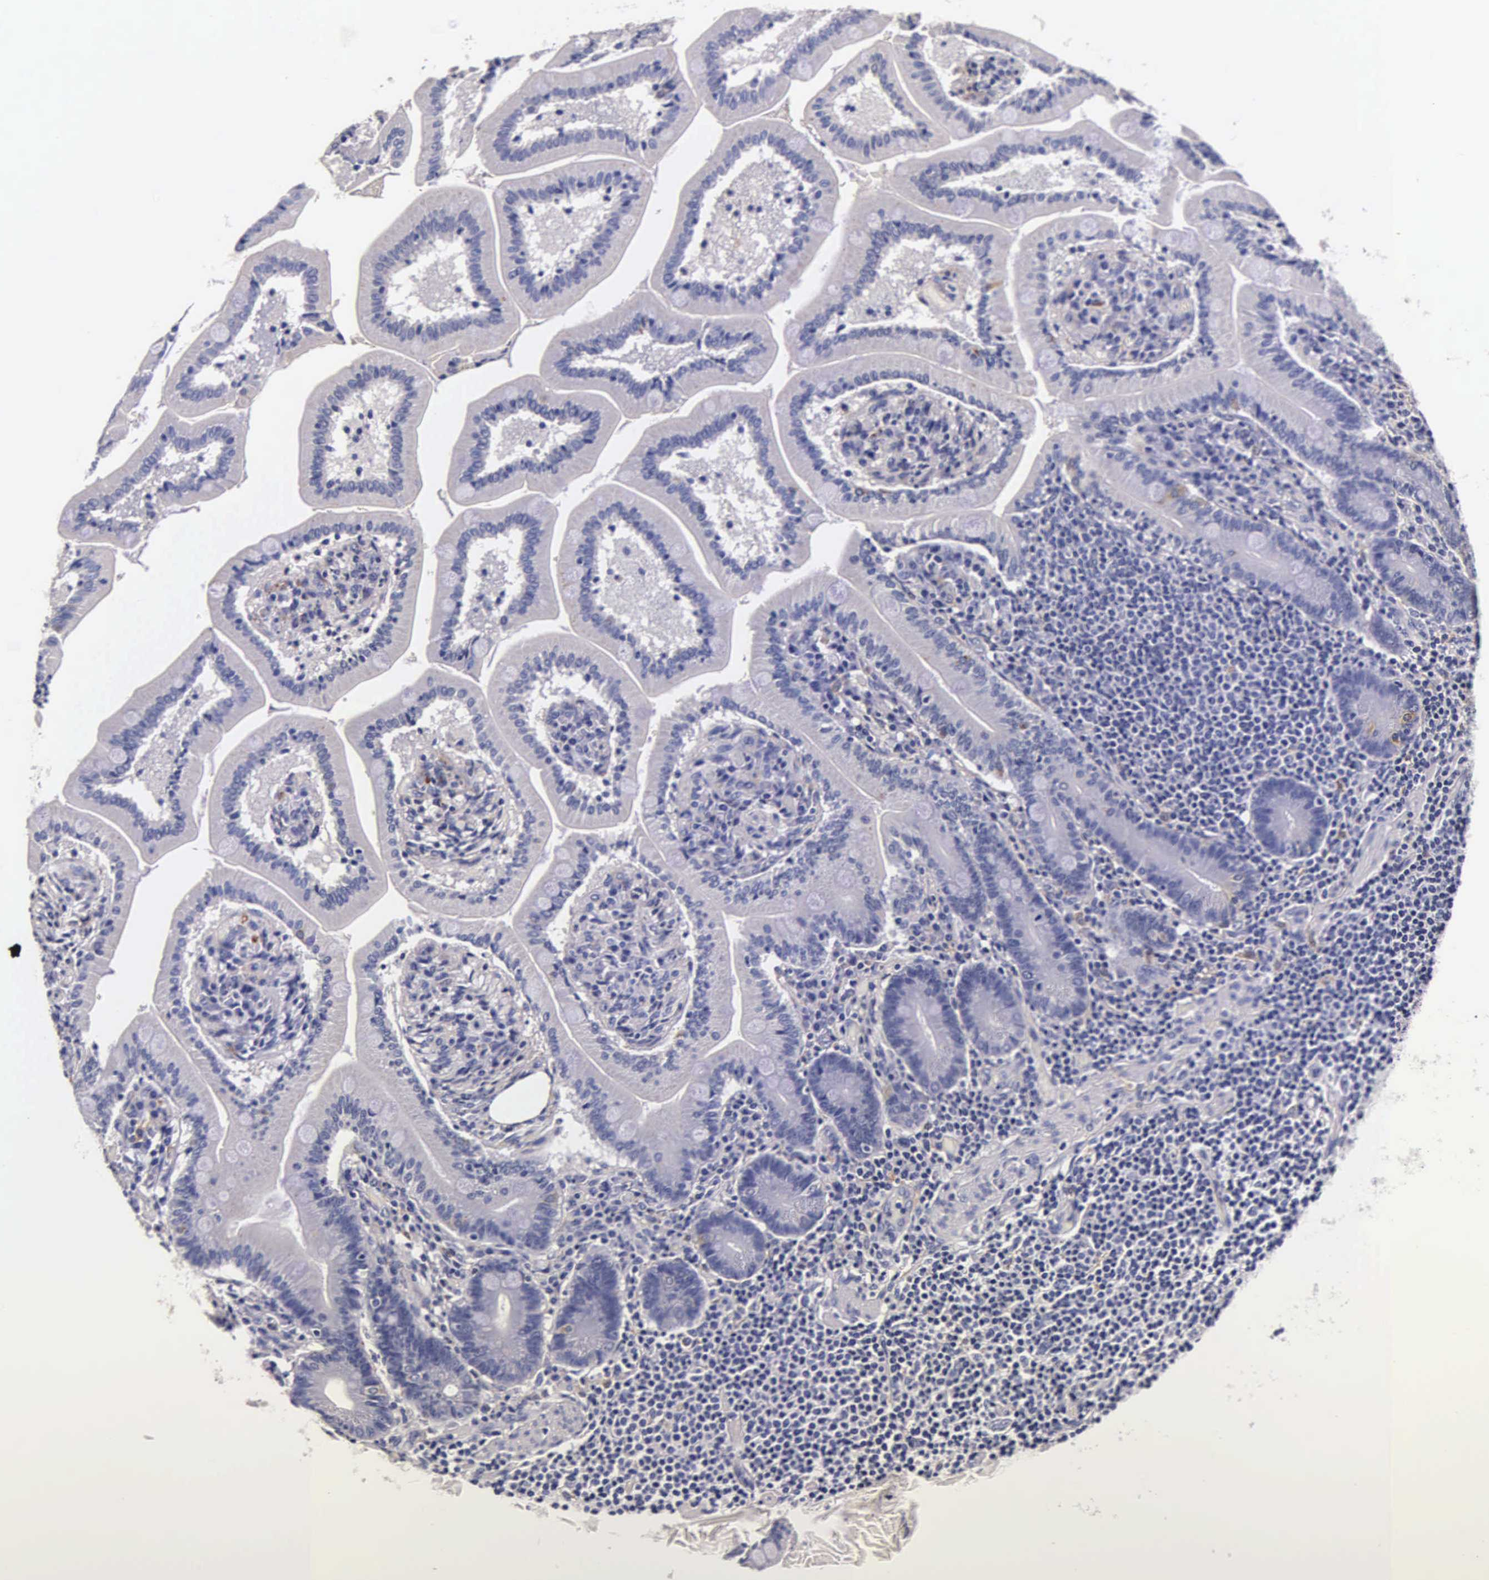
{"staining": {"intensity": "negative", "quantity": "none", "location": "none"}, "tissue": "adipose tissue", "cell_type": "Adipocytes", "image_type": "normal", "snomed": [{"axis": "morphology", "description": "Normal tissue, NOS"}, {"axis": "topography", "description": "Duodenum"}], "caption": "Immunohistochemical staining of unremarkable human adipose tissue displays no significant staining in adipocytes.", "gene": "CTSB", "patient": {"sex": "male", "age": 63}}